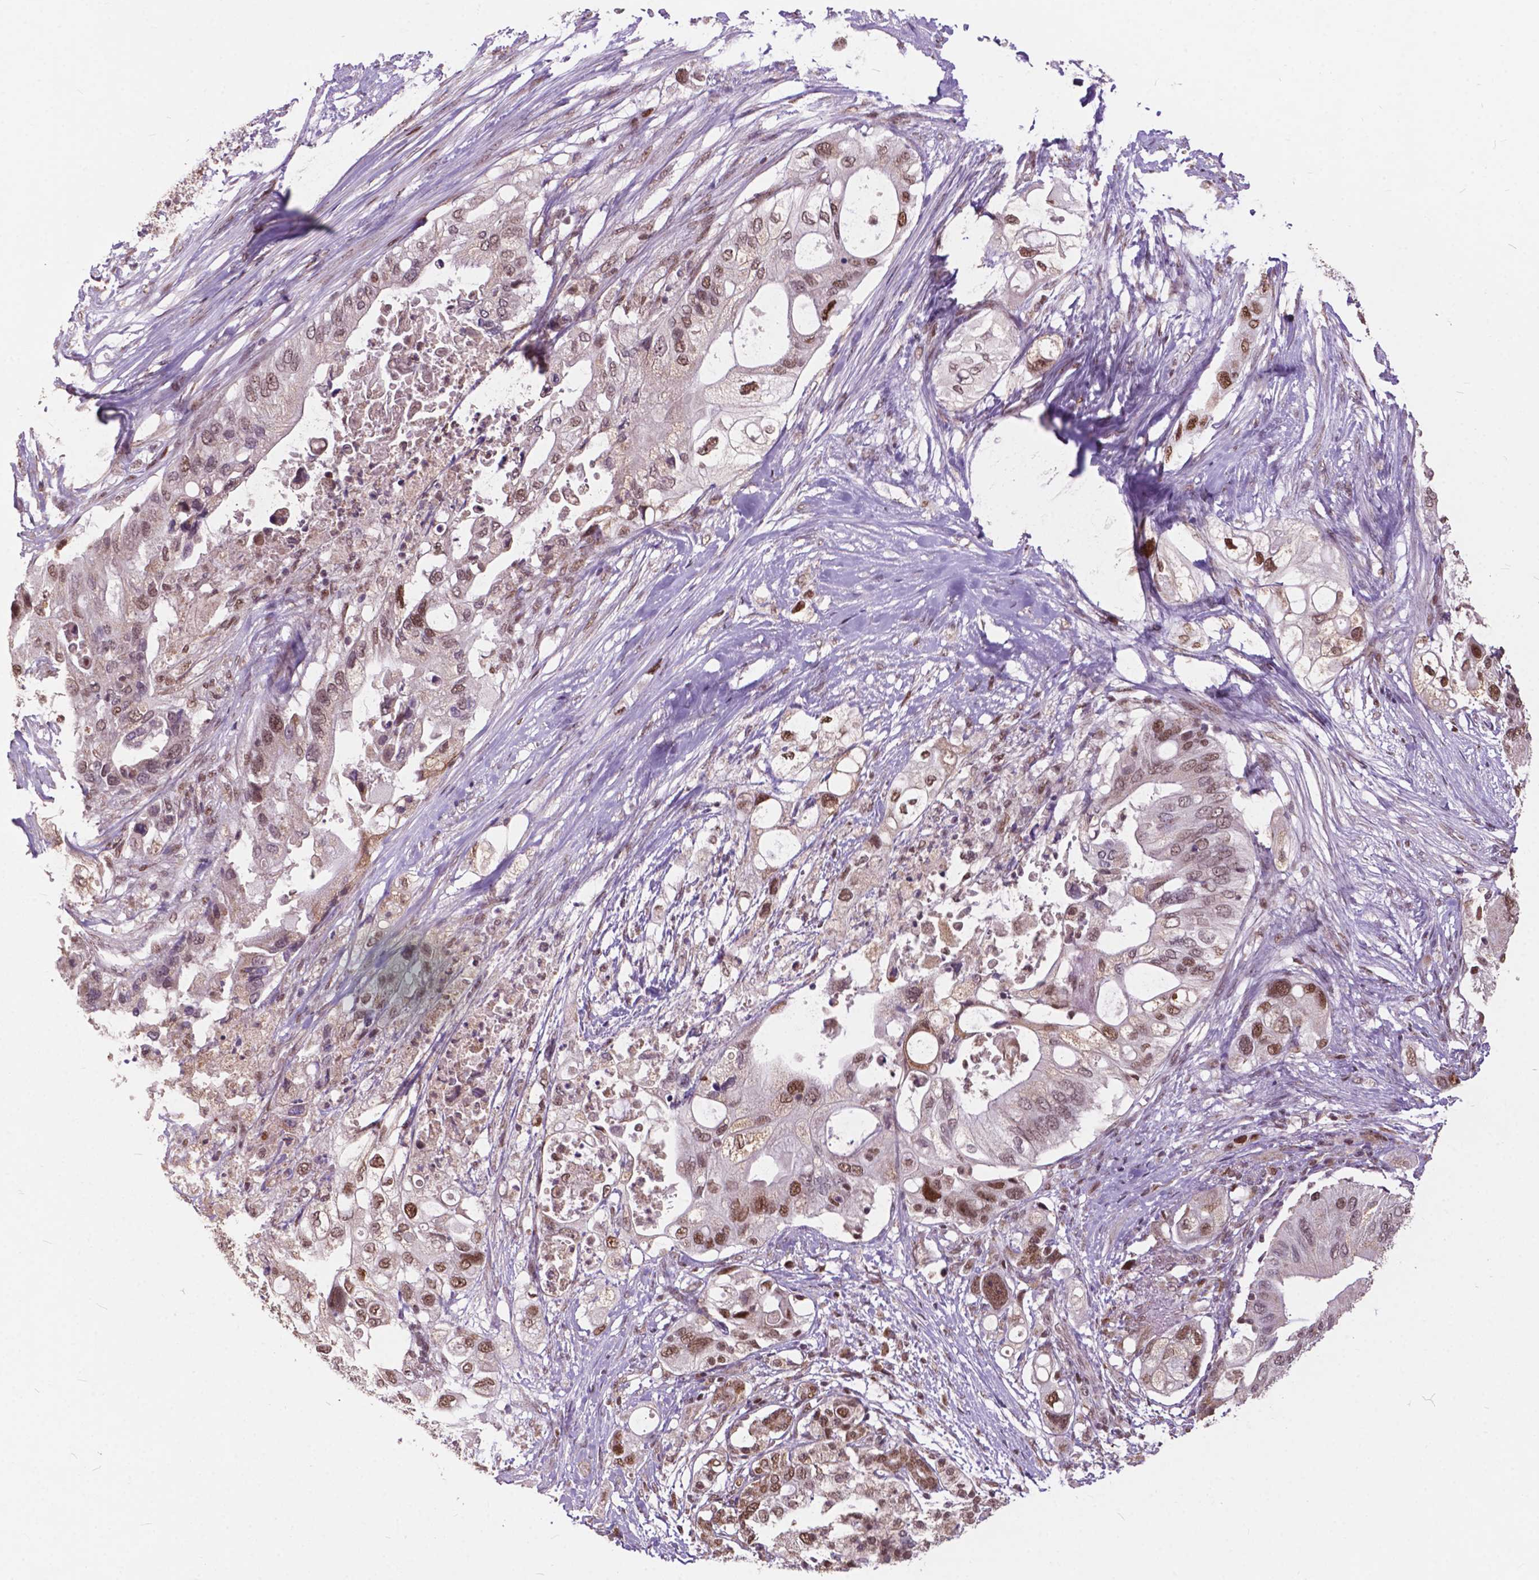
{"staining": {"intensity": "moderate", "quantity": ">75%", "location": "nuclear"}, "tissue": "pancreatic cancer", "cell_type": "Tumor cells", "image_type": "cancer", "snomed": [{"axis": "morphology", "description": "Adenocarcinoma, NOS"}, {"axis": "topography", "description": "Pancreas"}], "caption": "A high-resolution image shows immunohistochemistry (IHC) staining of pancreatic cancer (adenocarcinoma), which demonstrates moderate nuclear expression in approximately >75% of tumor cells.", "gene": "MSH2", "patient": {"sex": "female", "age": 72}}